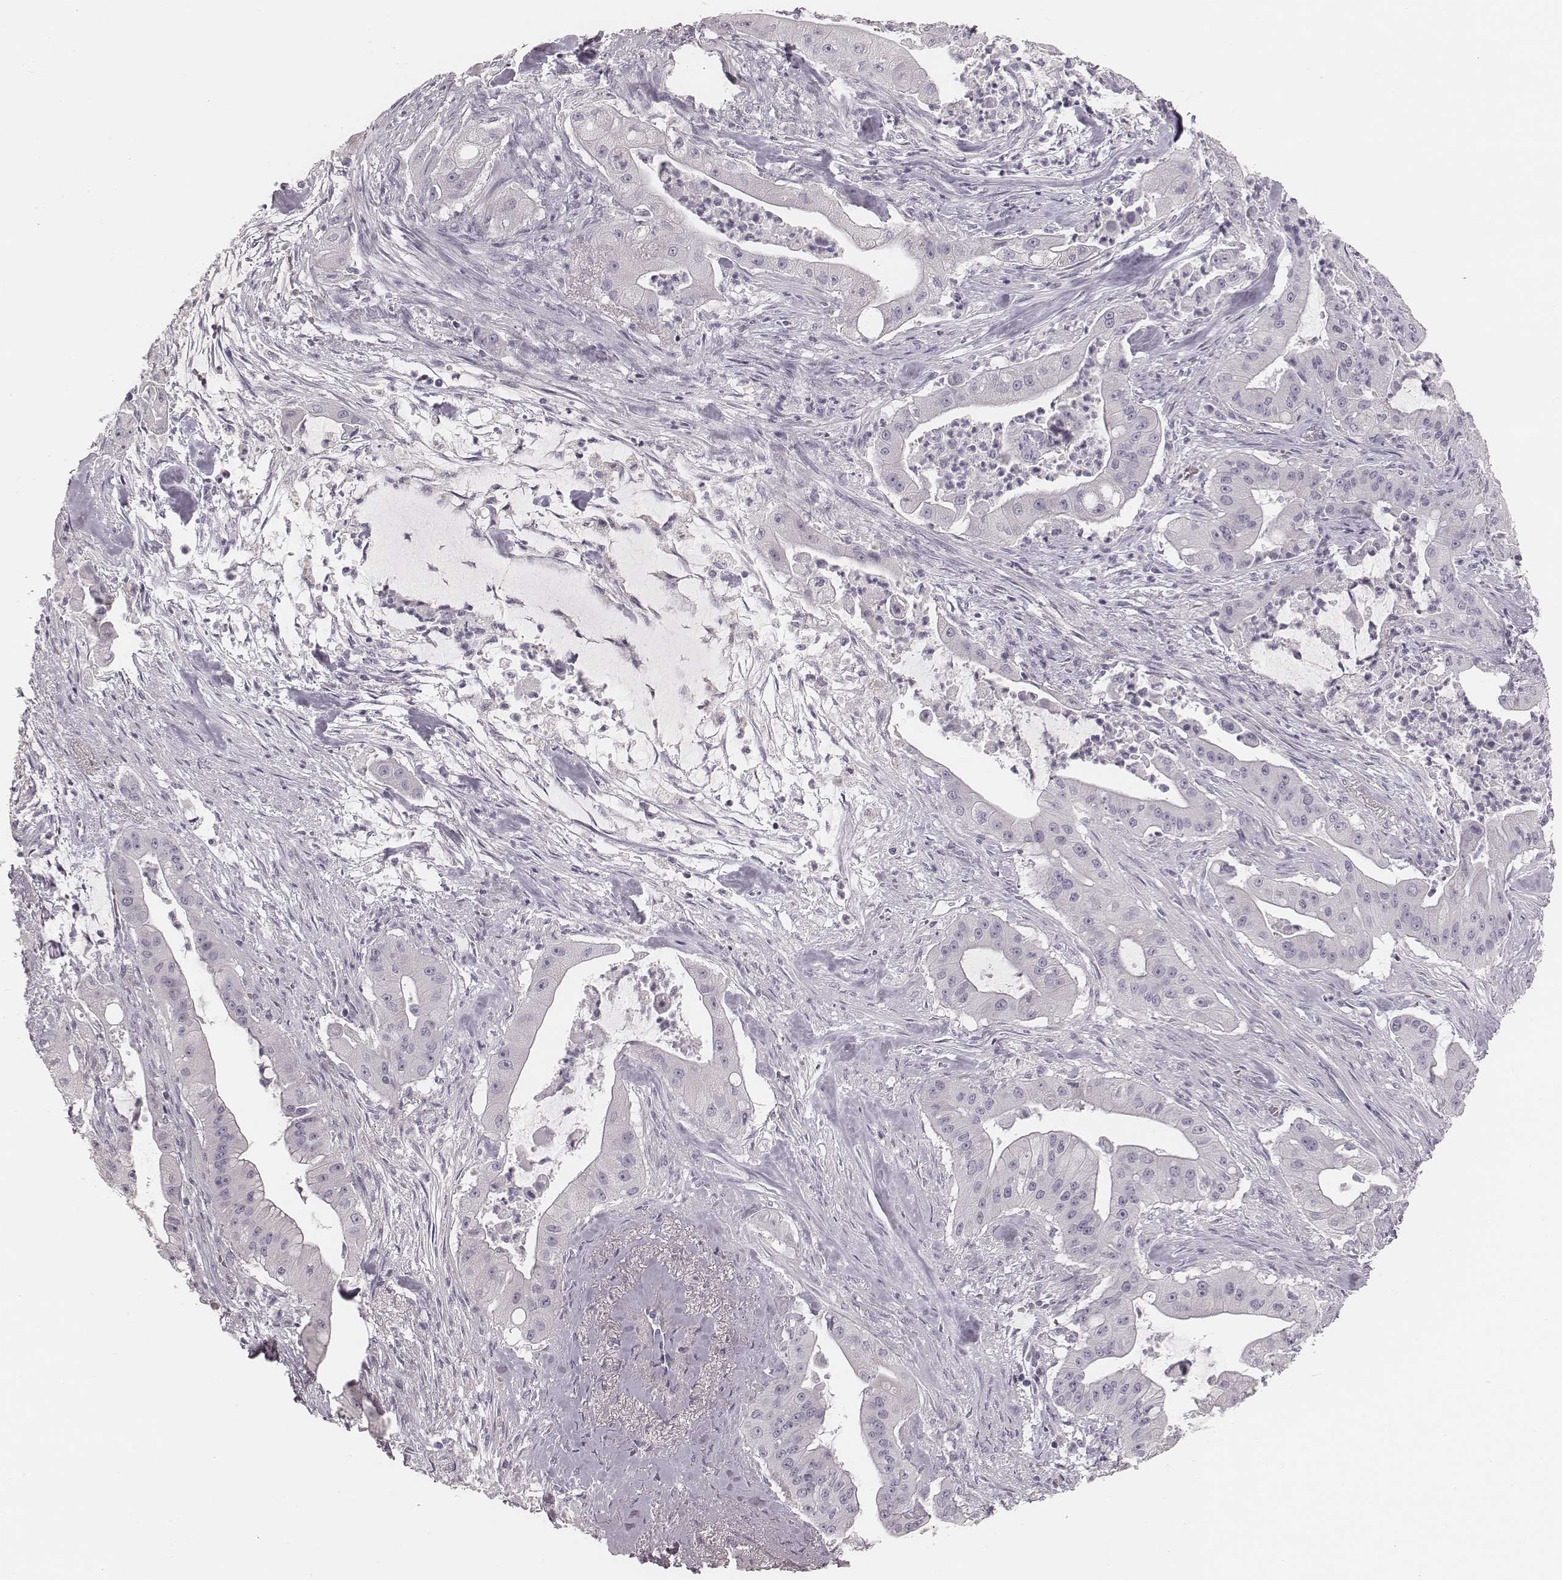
{"staining": {"intensity": "negative", "quantity": "none", "location": "none"}, "tissue": "pancreatic cancer", "cell_type": "Tumor cells", "image_type": "cancer", "snomed": [{"axis": "morphology", "description": "Normal tissue, NOS"}, {"axis": "morphology", "description": "Inflammation, NOS"}, {"axis": "morphology", "description": "Adenocarcinoma, NOS"}, {"axis": "topography", "description": "Pancreas"}], "caption": "IHC image of human pancreatic cancer stained for a protein (brown), which exhibits no staining in tumor cells.", "gene": "SPA17", "patient": {"sex": "male", "age": 57}}